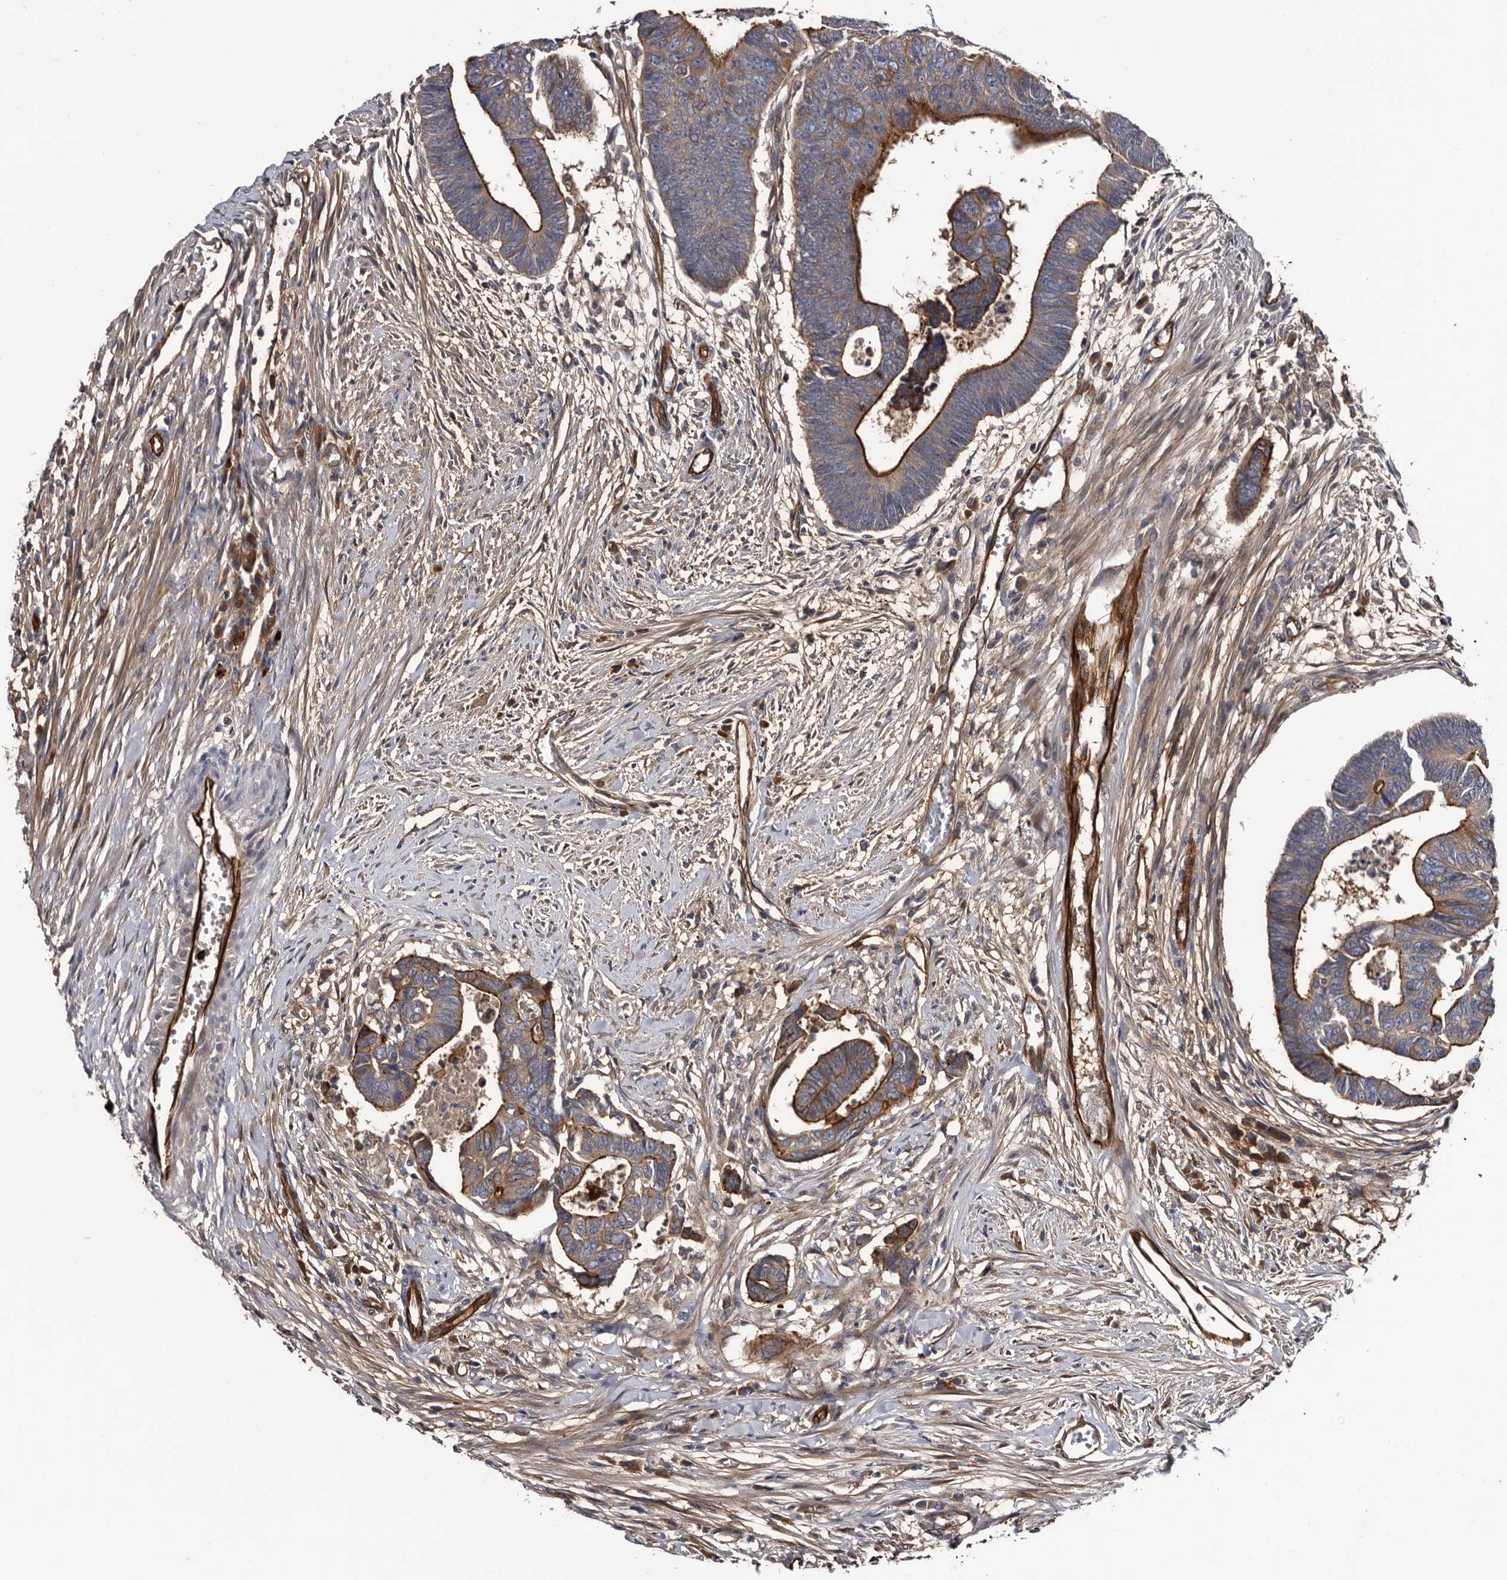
{"staining": {"intensity": "strong", "quantity": ">75%", "location": "cytoplasmic/membranous"}, "tissue": "colorectal cancer", "cell_type": "Tumor cells", "image_type": "cancer", "snomed": [{"axis": "morphology", "description": "Adenocarcinoma, NOS"}, {"axis": "topography", "description": "Rectum"}], "caption": "A high amount of strong cytoplasmic/membranous expression is seen in approximately >75% of tumor cells in colorectal cancer tissue. Nuclei are stained in blue.", "gene": "TSPAN17", "patient": {"sex": "female", "age": 65}}